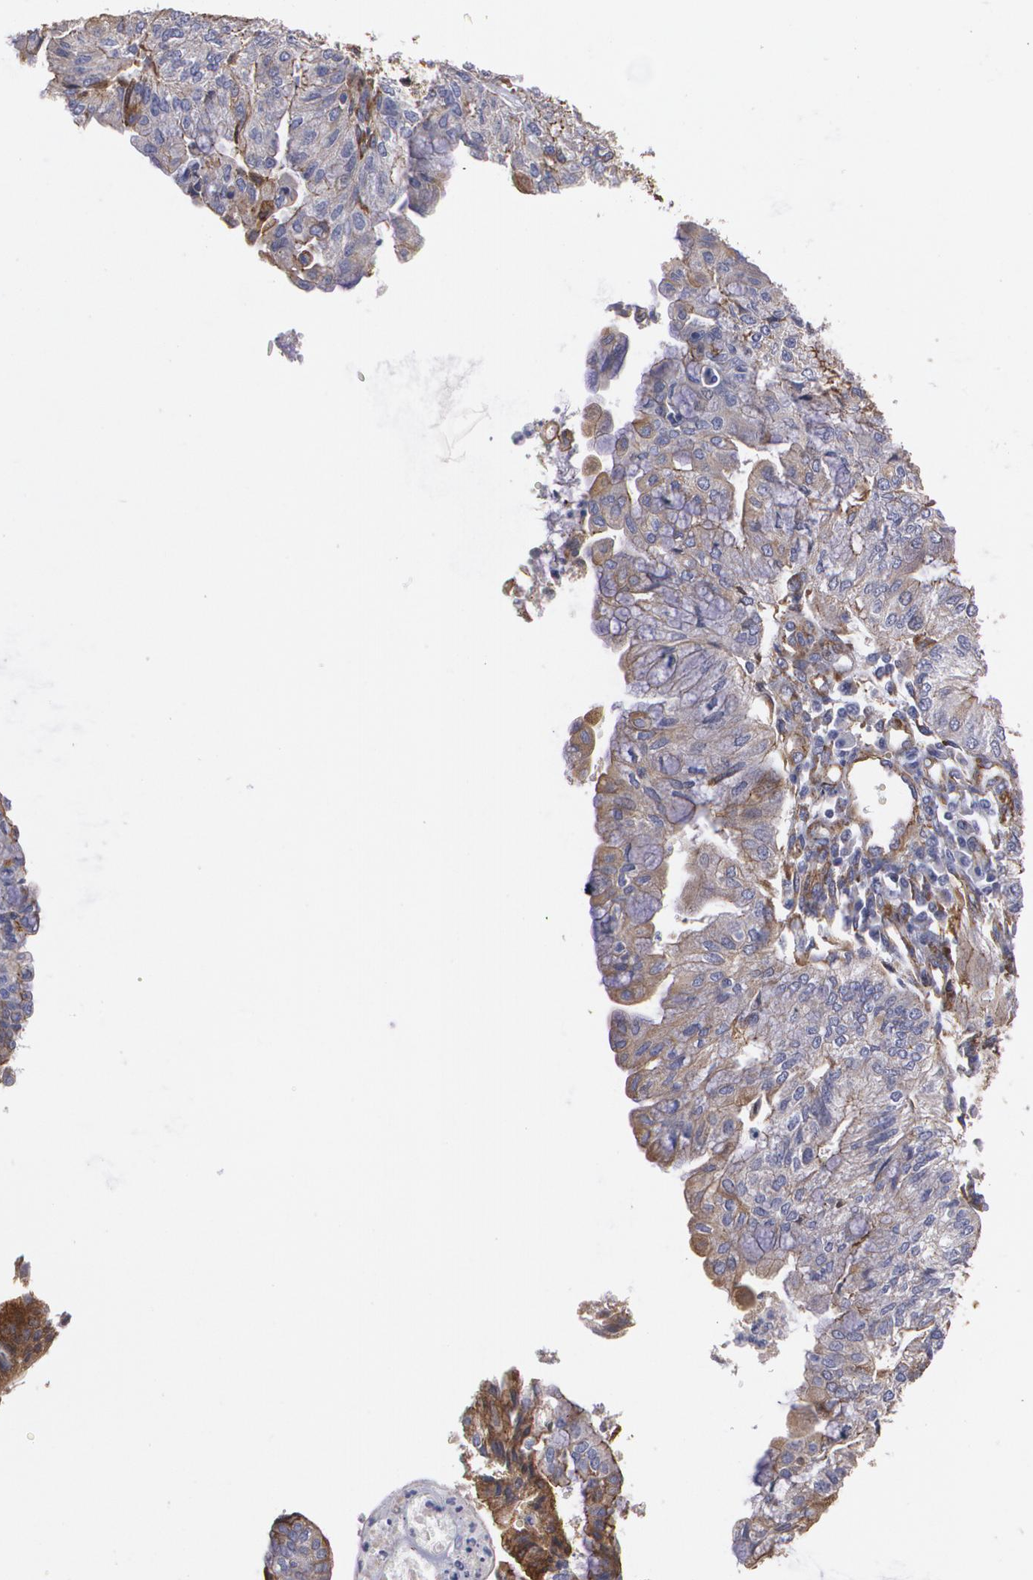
{"staining": {"intensity": "weak", "quantity": "25%-75%", "location": "cytoplasmic/membranous"}, "tissue": "endometrial cancer", "cell_type": "Tumor cells", "image_type": "cancer", "snomed": [{"axis": "morphology", "description": "Adenocarcinoma, NOS"}, {"axis": "topography", "description": "Endometrium"}], "caption": "This micrograph exhibits immunohistochemistry (IHC) staining of human adenocarcinoma (endometrial), with low weak cytoplasmic/membranous staining in about 25%-75% of tumor cells.", "gene": "TJP1", "patient": {"sex": "female", "age": 59}}